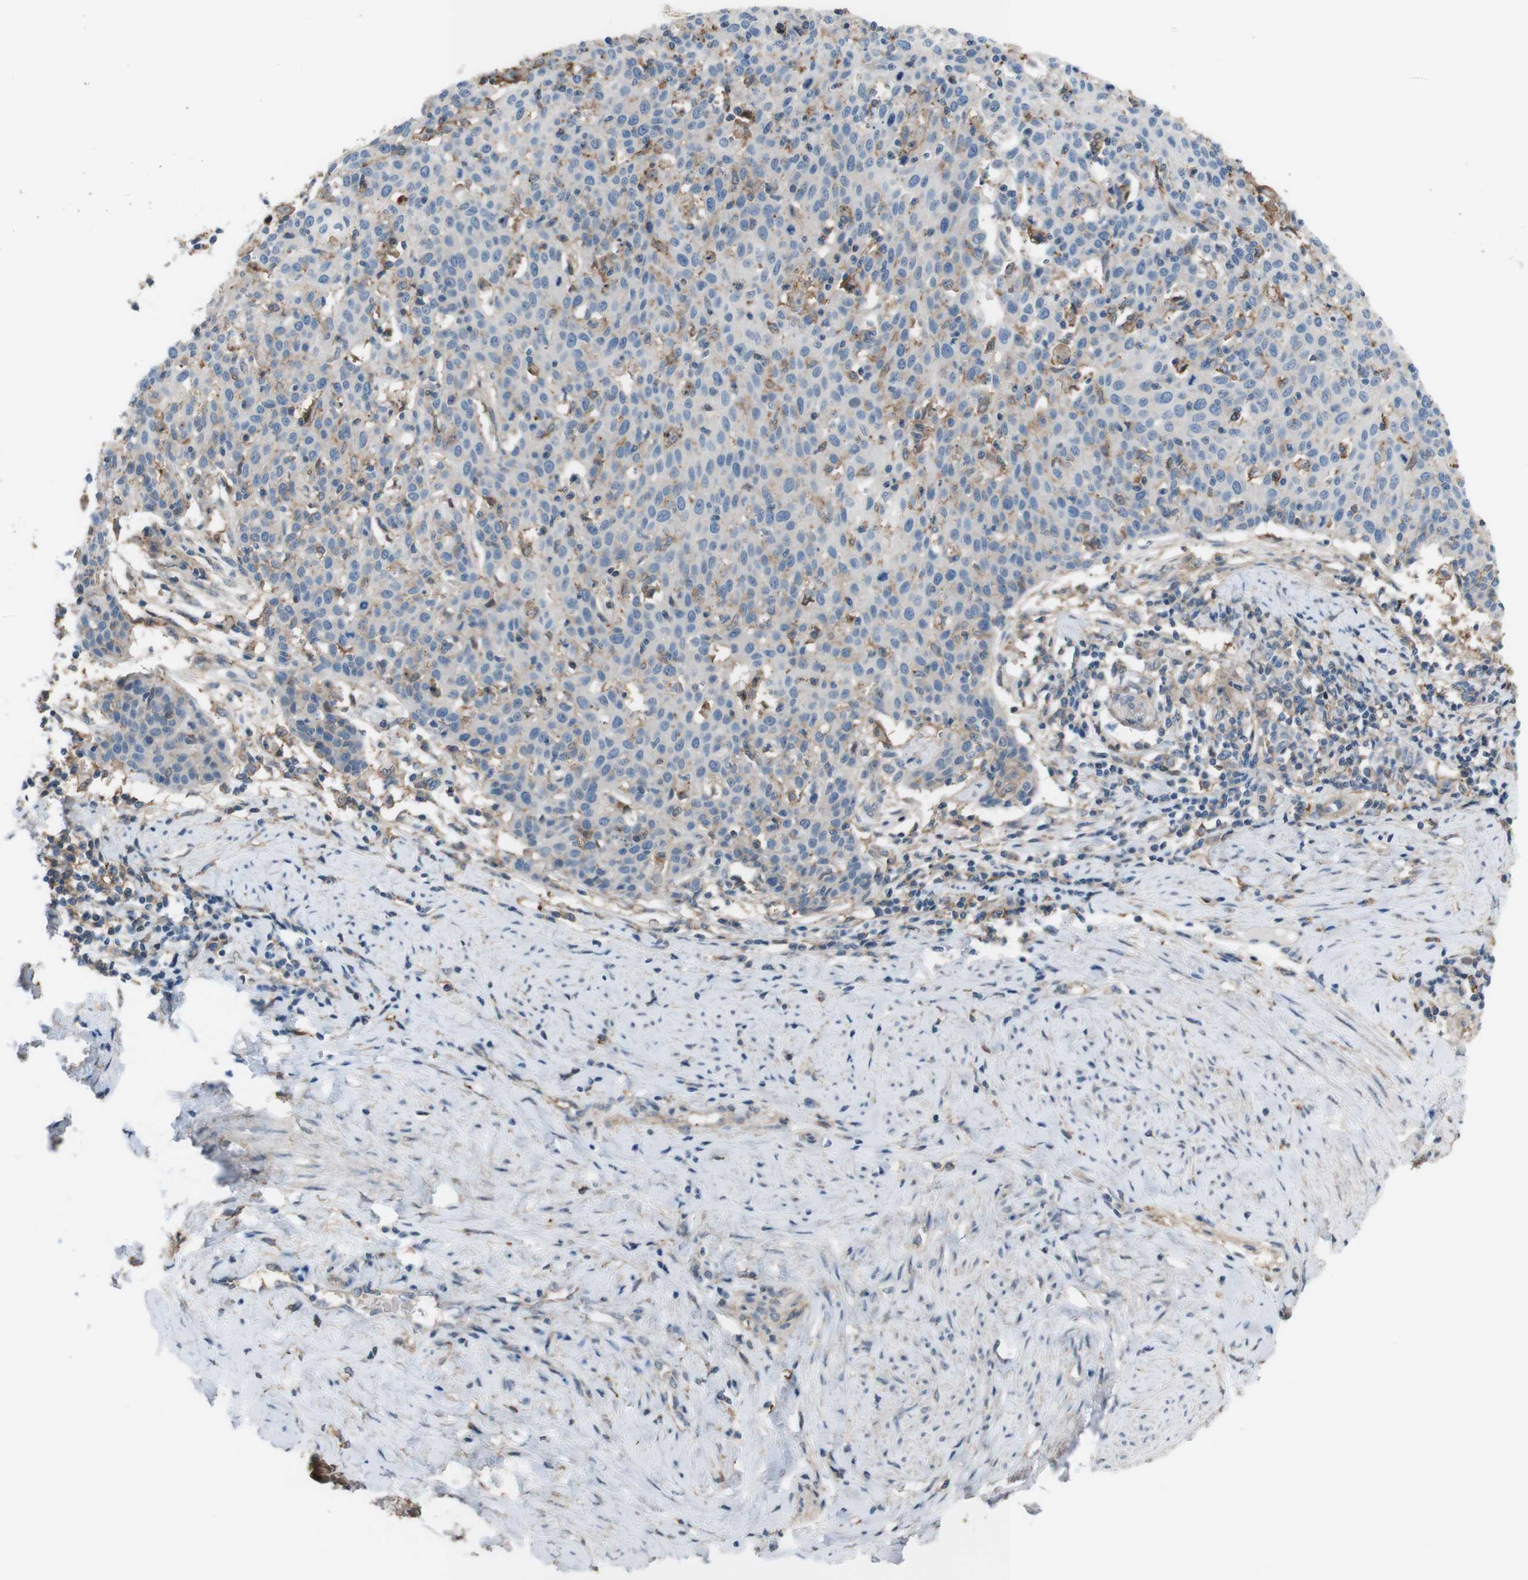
{"staining": {"intensity": "negative", "quantity": "none", "location": "none"}, "tissue": "cervical cancer", "cell_type": "Tumor cells", "image_type": "cancer", "snomed": [{"axis": "morphology", "description": "Squamous cell carcinoma, NOS"}, {"axis": "topography", "description": "Cervix"}], "caption": "This is an IHC histopathology image of human cervical cancer. There is no positivity in tumor cells.", "gene": "ATP2B1", "patient": {"sex": "female", "age": 38}}